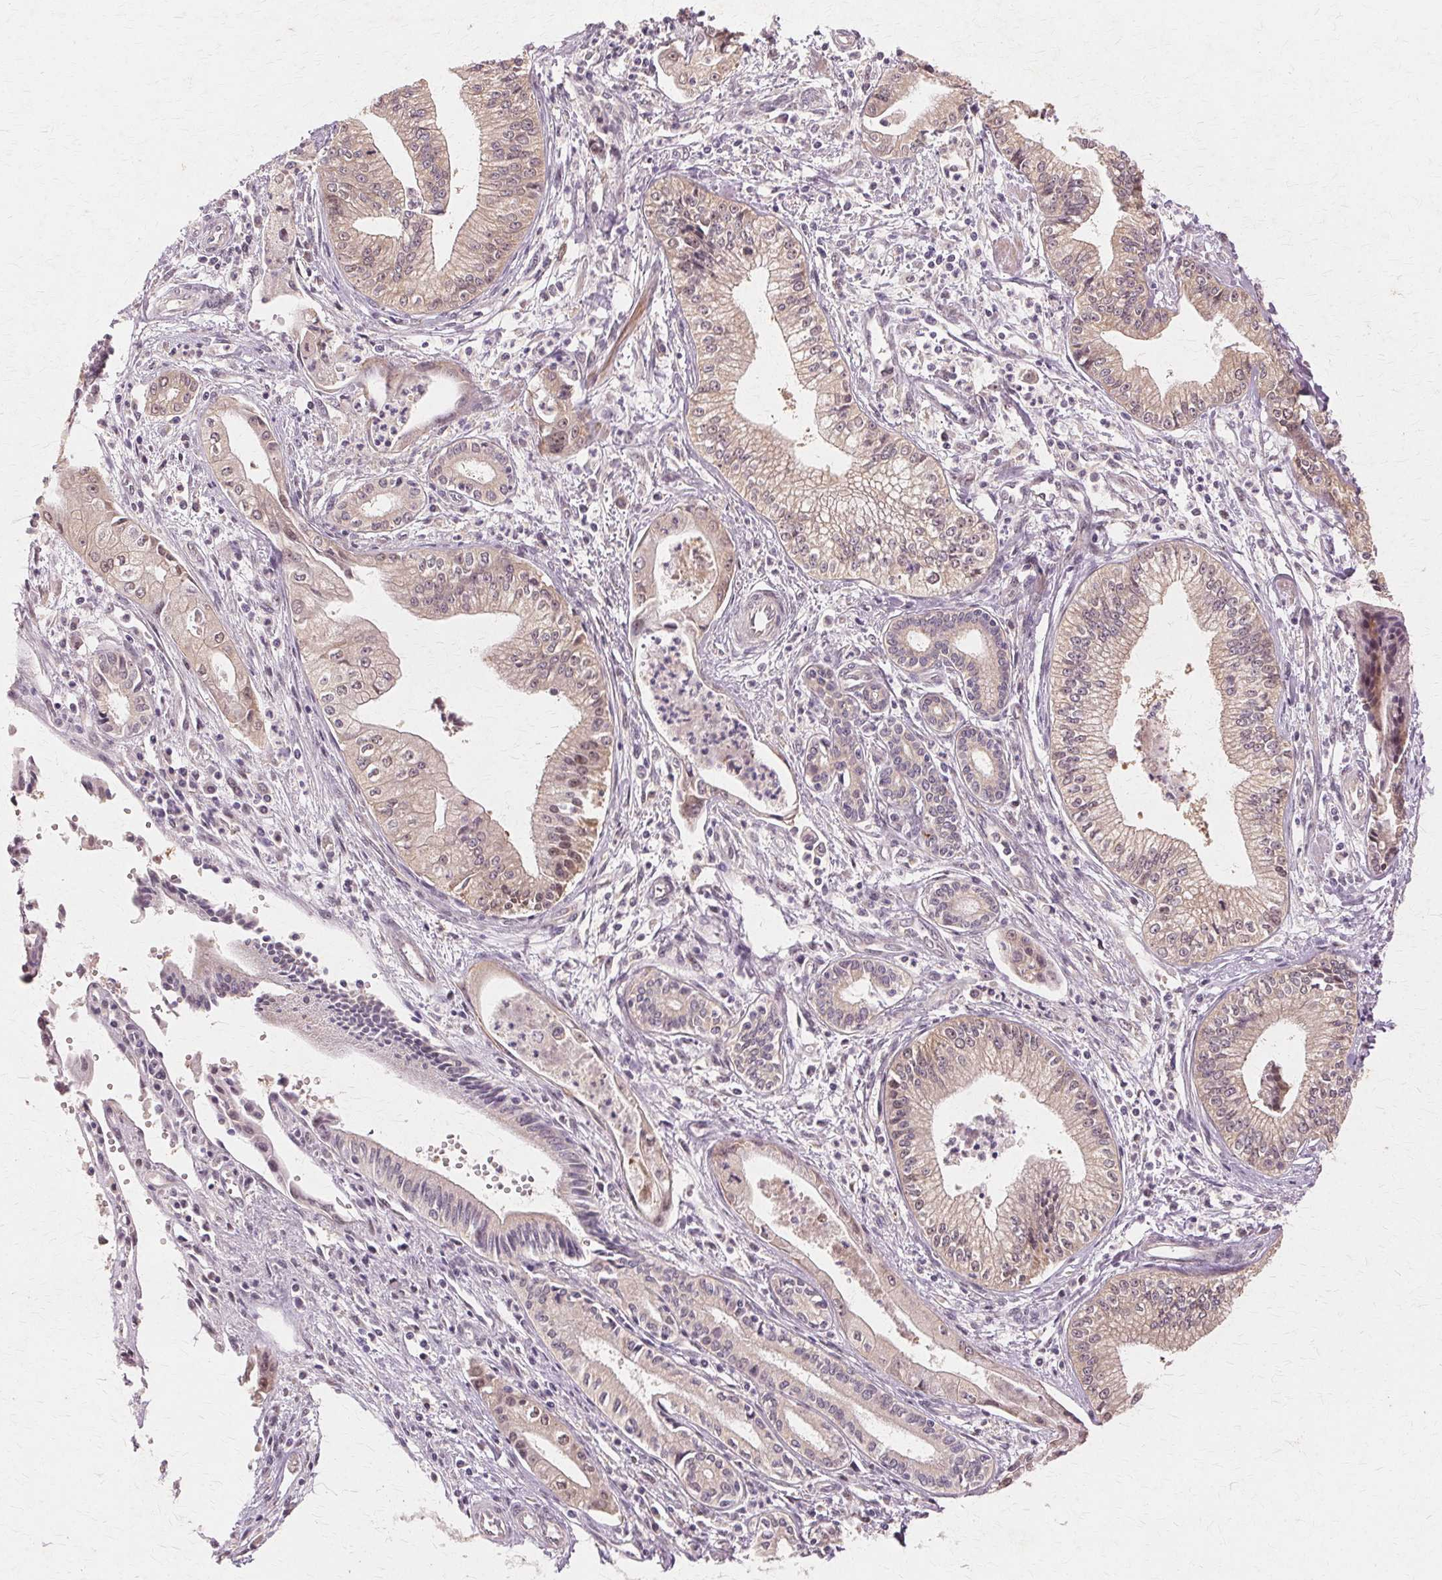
{"staining": {"intensity": "weak", "quantity": "25%-75%", "location": "cytoplasmic/membranous,nuclear"}, "tissue": "pancreatic cancer", "cell_type": "Tumor cells", "image_type": "cancer", "snomed": [{"axis": "morphology", "description": "Adenocarcinoma, NOS"}, {"axis": "topography", "description": "Pancreas"}], "caption": "IHC of human pancreatic adenocarcinoma displays low levels of weak cytoplasmic/membranous and nuclear expression in approximately 25%-75% of tumor cells.", "gene": "PRMT5", "patient": {"sex": "female", "age": 65}}